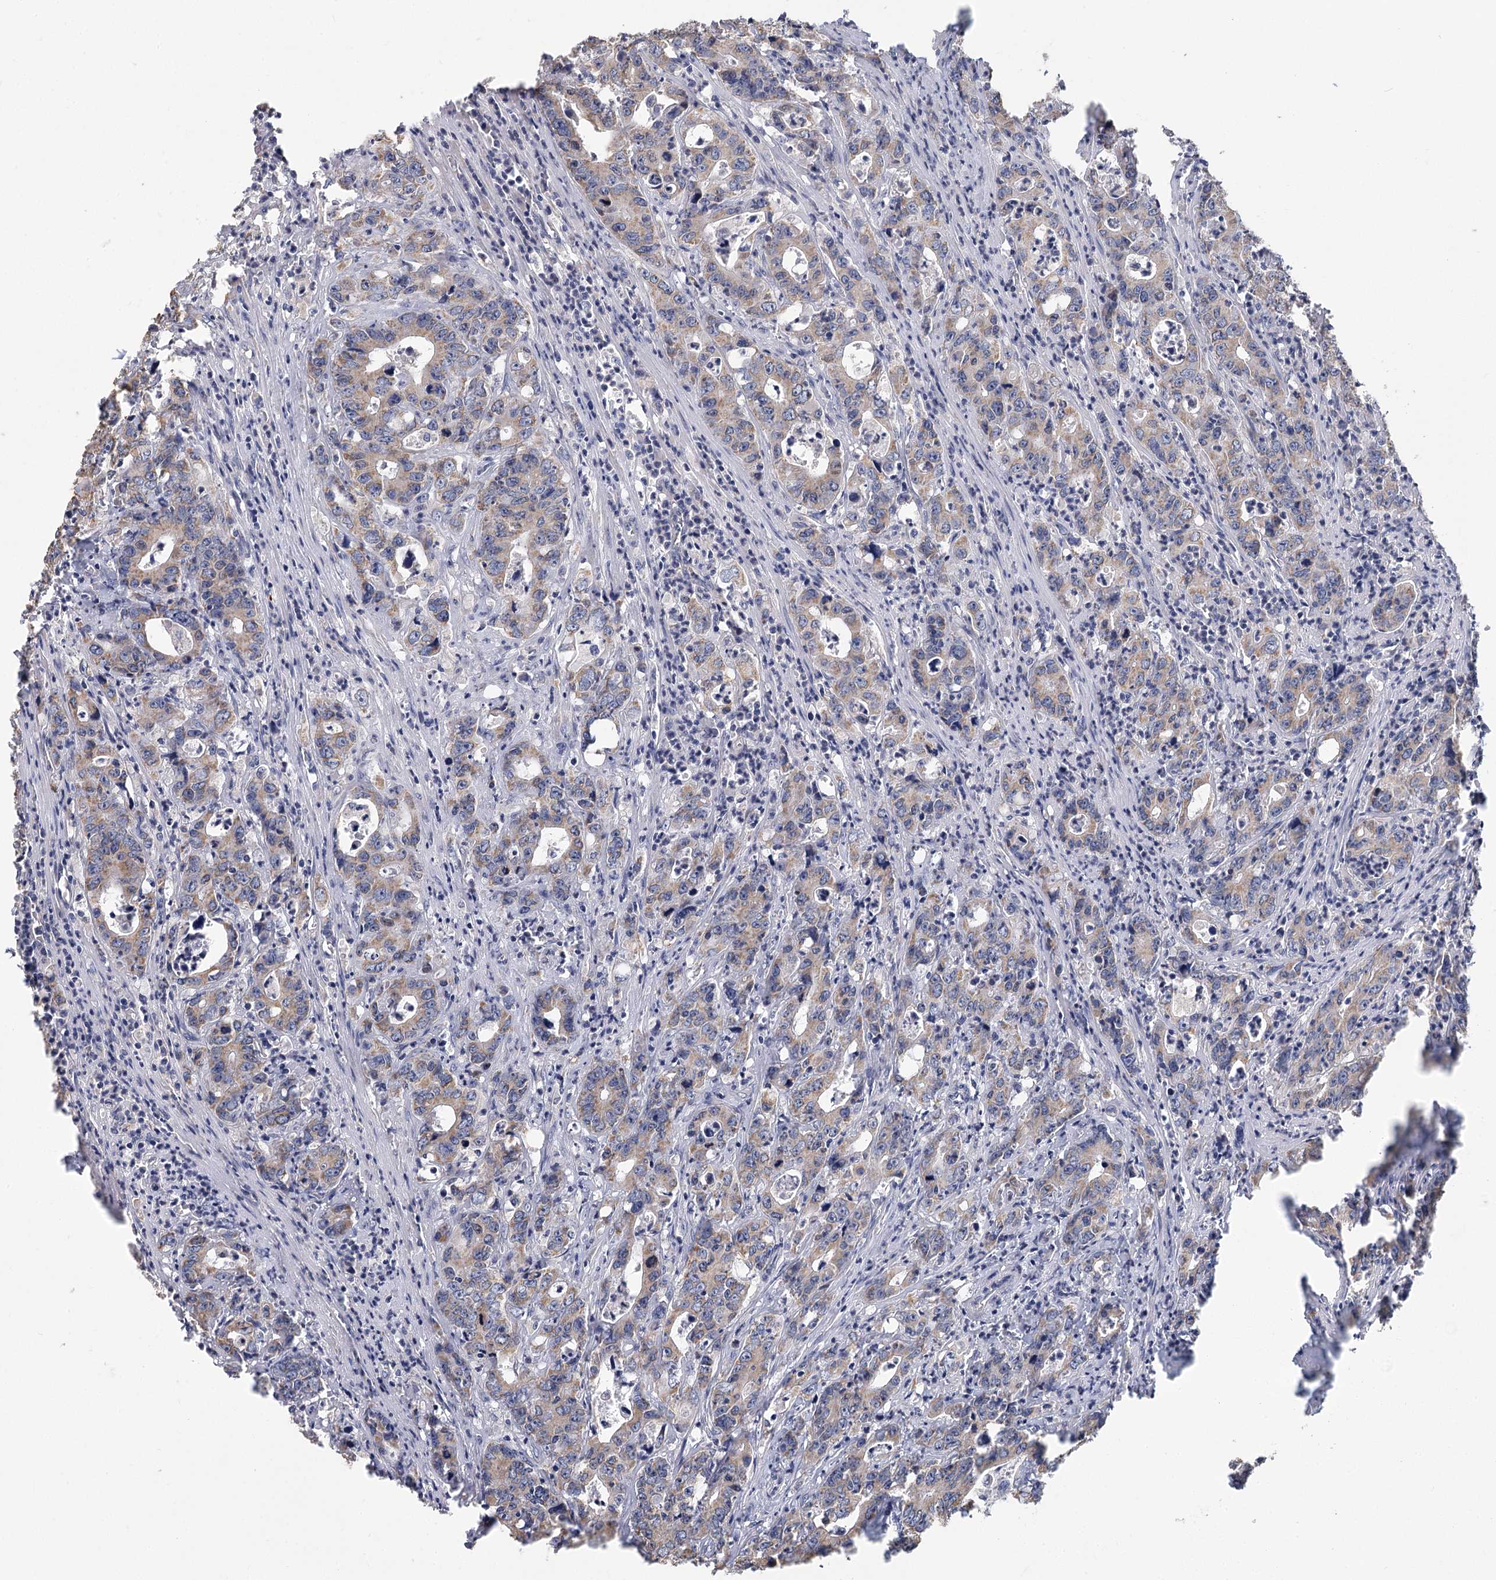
{"staining": {"intensity": "weak", "quantity": "25%-75%", "location": "cytoplasmic/membranous"}, "tissue": "colorectal cancer", "cell_type": "Tumor cells", "image_type": "cancer", "snomed": [{"axis": "morphology", "description": "Adenocarcinoma, NOS"}, {"axis": "topography", "description": "Colon"}], "caption": "Immunohistochemistry micrograph of colorectal cancer stained for a protein (brown), which shows low levels of weak cytoplasmic/membranous staining in approximately 25%-75% of tumor cells.", "gene": "CNTLN", "patient": {"sex": "female", "age": 75}}